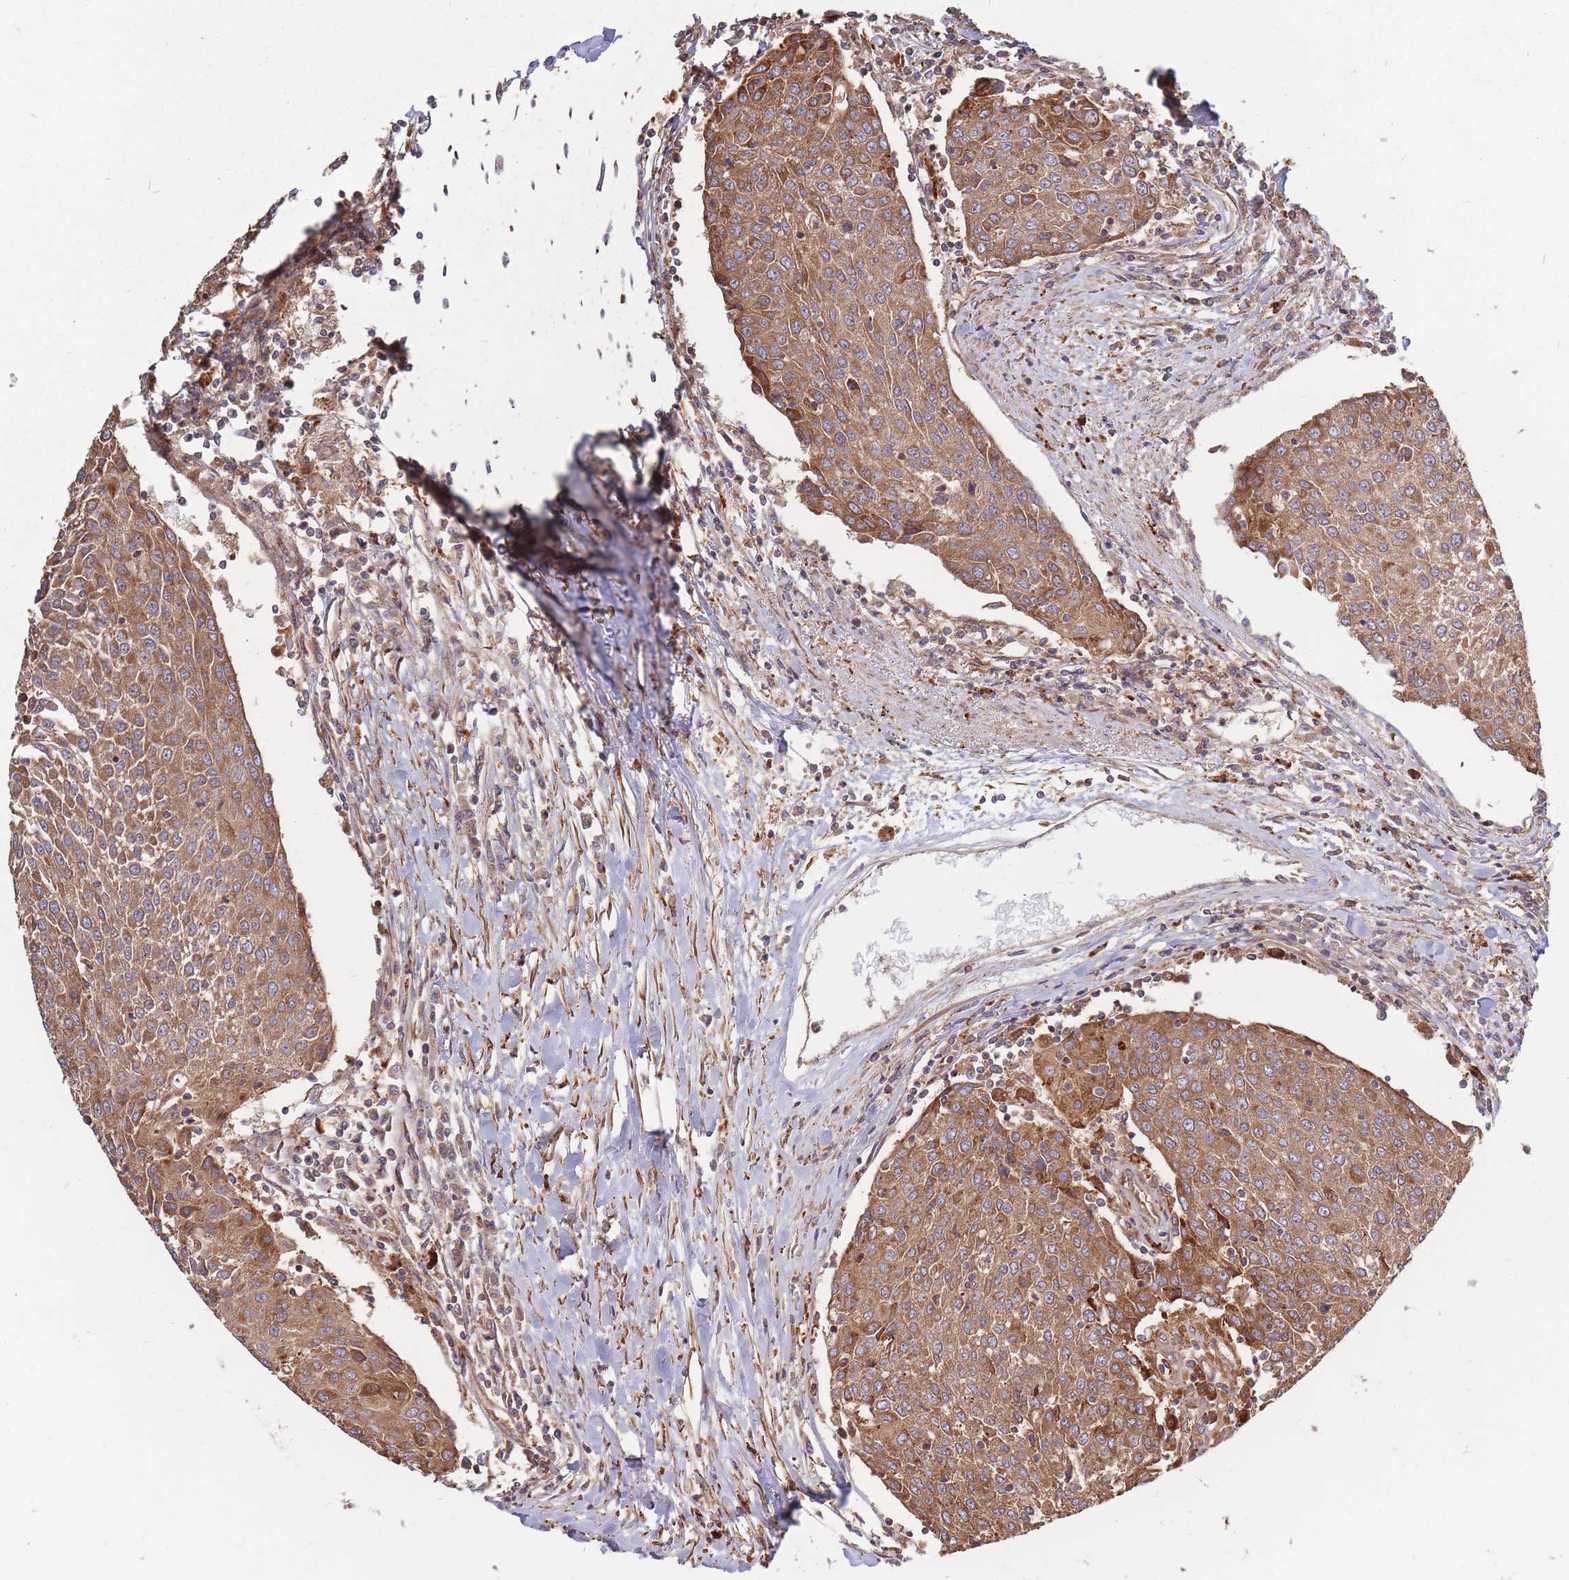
{"staining": {"intensity": "moderate", "quantity": ">75%", "location": "cytoplasmic/membranous"}, "tissue": "urothelial cancer", "cell_type": "Tumor cells", "image_type": "cancer", "snomed": [{"axis": "morphology", "description": "Urothelial carcinoma, High grade"}, {"axis": "topography", "description": "Urinary bladder"}], "caption": "High-grade urothelial carcinoma tissue reveals moderate cytoplasmic/membranous staining in approximately >75% of tumor cells, visualized by immunohistochemistry. Using DAB (brown) and hematoxylin (blue) stains, captured at high magnification using brightfield microscopy.", "gene": "RASSF2", "patient": {"sex": "female", "age": 85}}